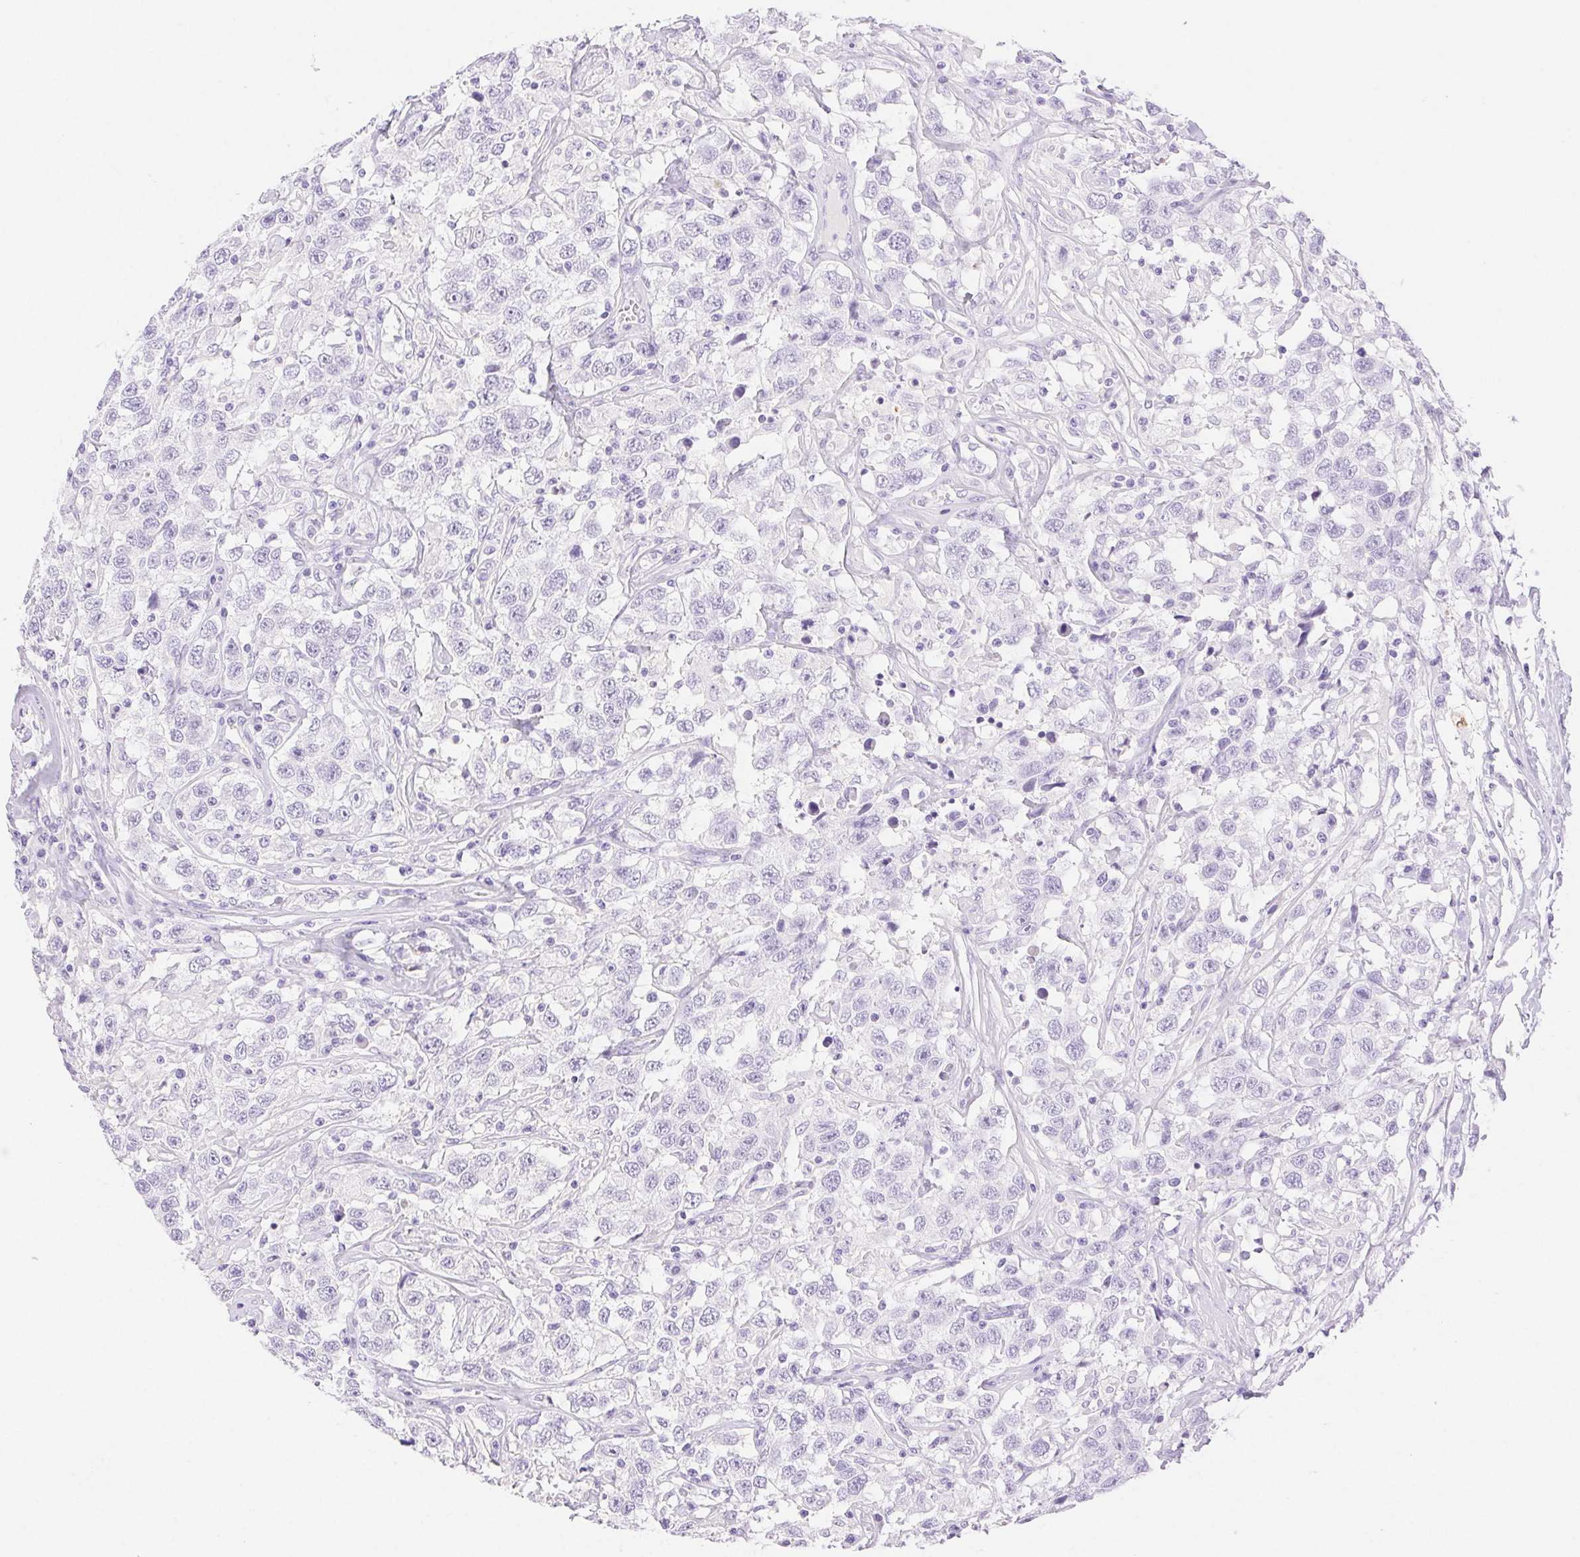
{"staining": {"intensity": "negative", "quantity": "none", "location": "none"}, "tissue": "testis cancer", "cell_type": "Tumor cells", "image_type": "cancer", "snomed": [{"axis": "morphology", "description": "Seminoma, NOS"}, {"axis": "topography", "description": "Testis"}], "caption": "The micrograph exhibits no significant positivity in tumor cells of testis cancer (seminoma). (Brightfield microscopy of DAB (3,3'-diaminobenzidine) IHC at high magnification).", "gene": "SPACA4", "patient": {"sex": "male", "age": 41}}